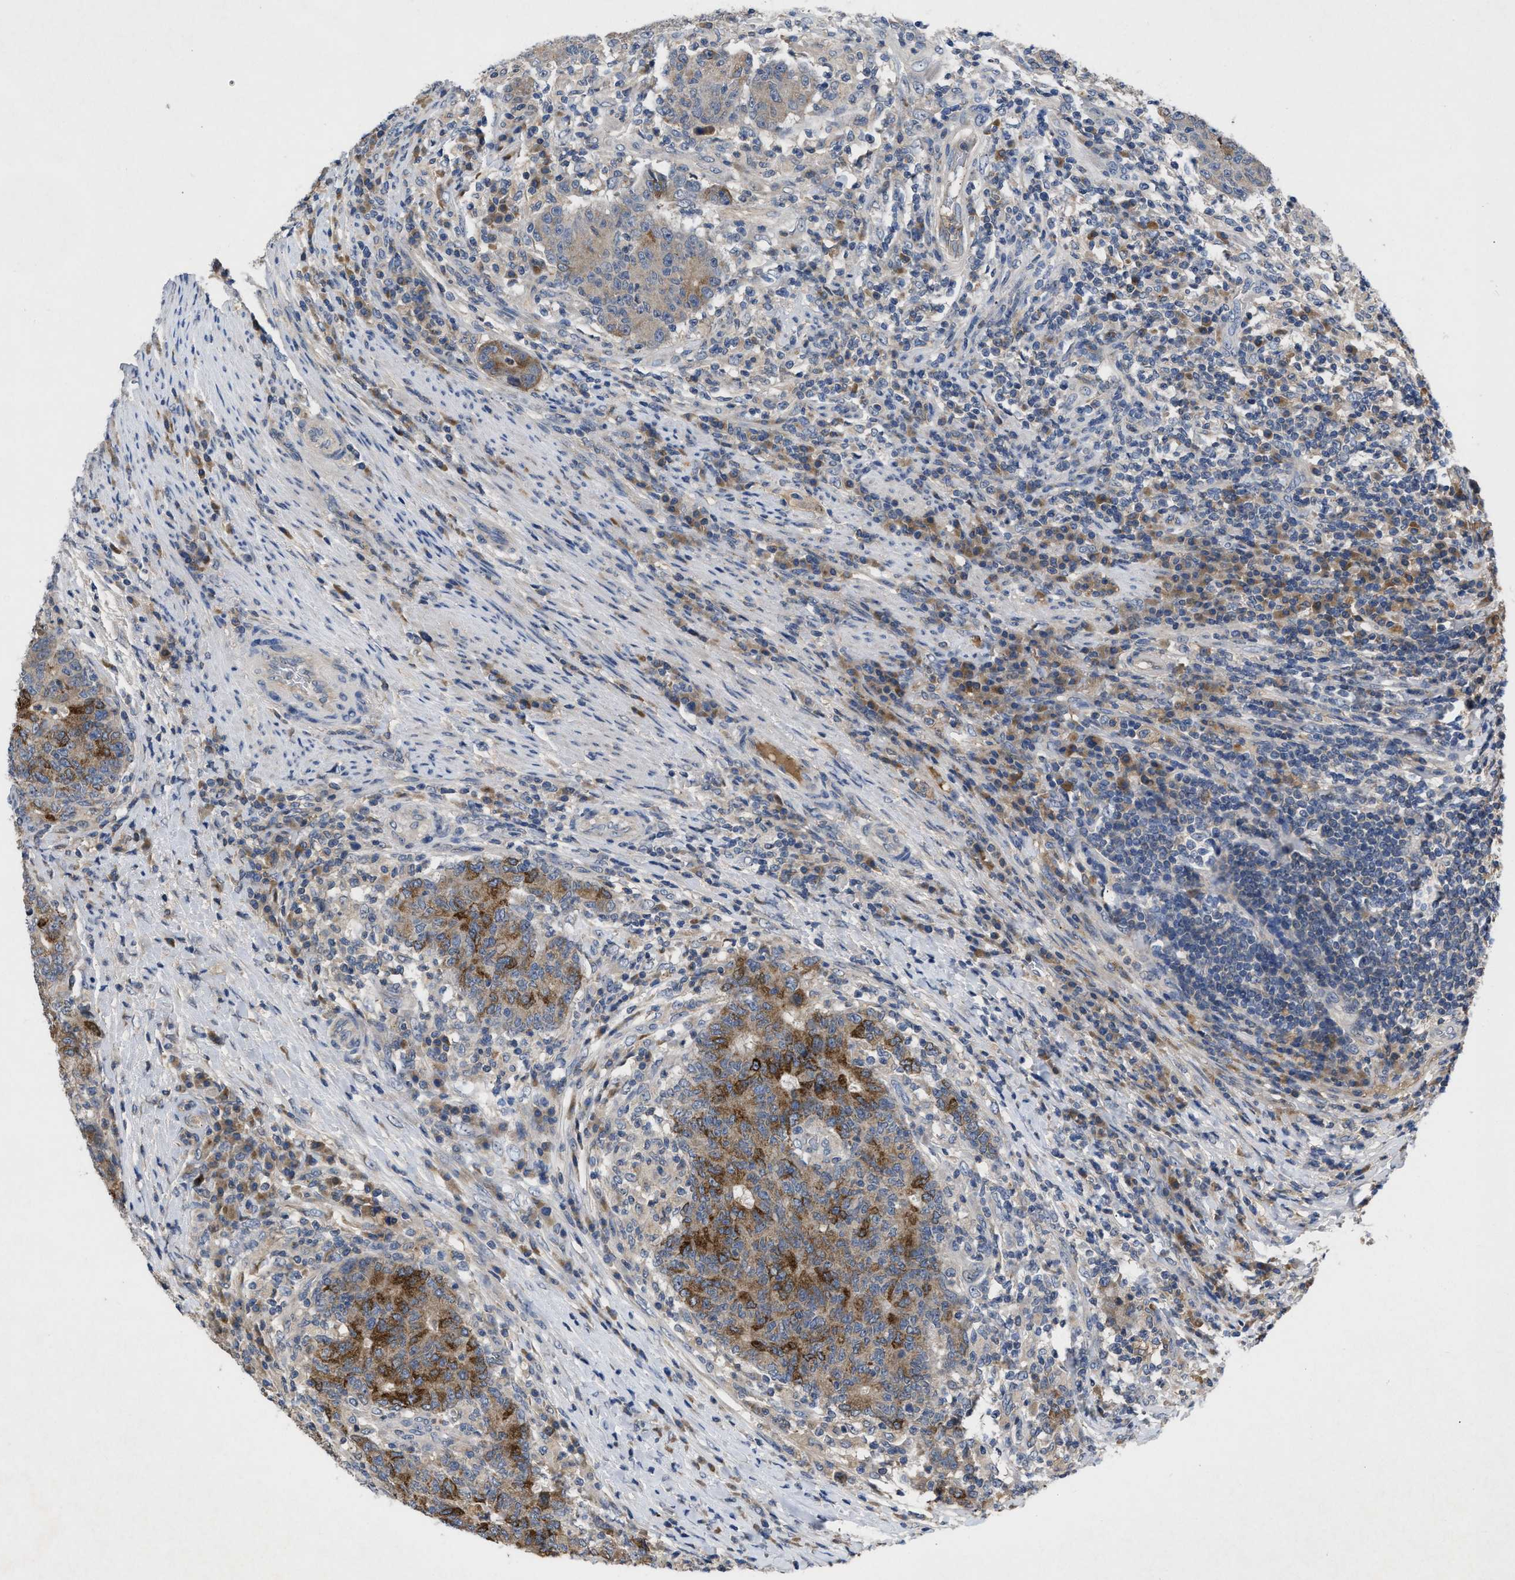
{"staining": {"intensity": "moderate", "quantity": ">75%", "location": "cytoplasmic/membranous"}, "tissue": "colorectal cancer", "cell_type": "Tumor cells", "image_type": "cancer", "snomed": [{"axis": "morphology", "description": "Normal tissue, NOS"}, {"axis": "morphology", "description": "Adenocarcinoma, NOS"}, {"axis": "topography", "description": "Colon"}], "caption": "This image shows IHC staining of colorectal adenocarcinoma, with medium moderate cytoplasmic/membranous staining in approximately >75% of tumor cells.", "gene": "VPS4A", "patient": {"sex": "female", "age": 75}}